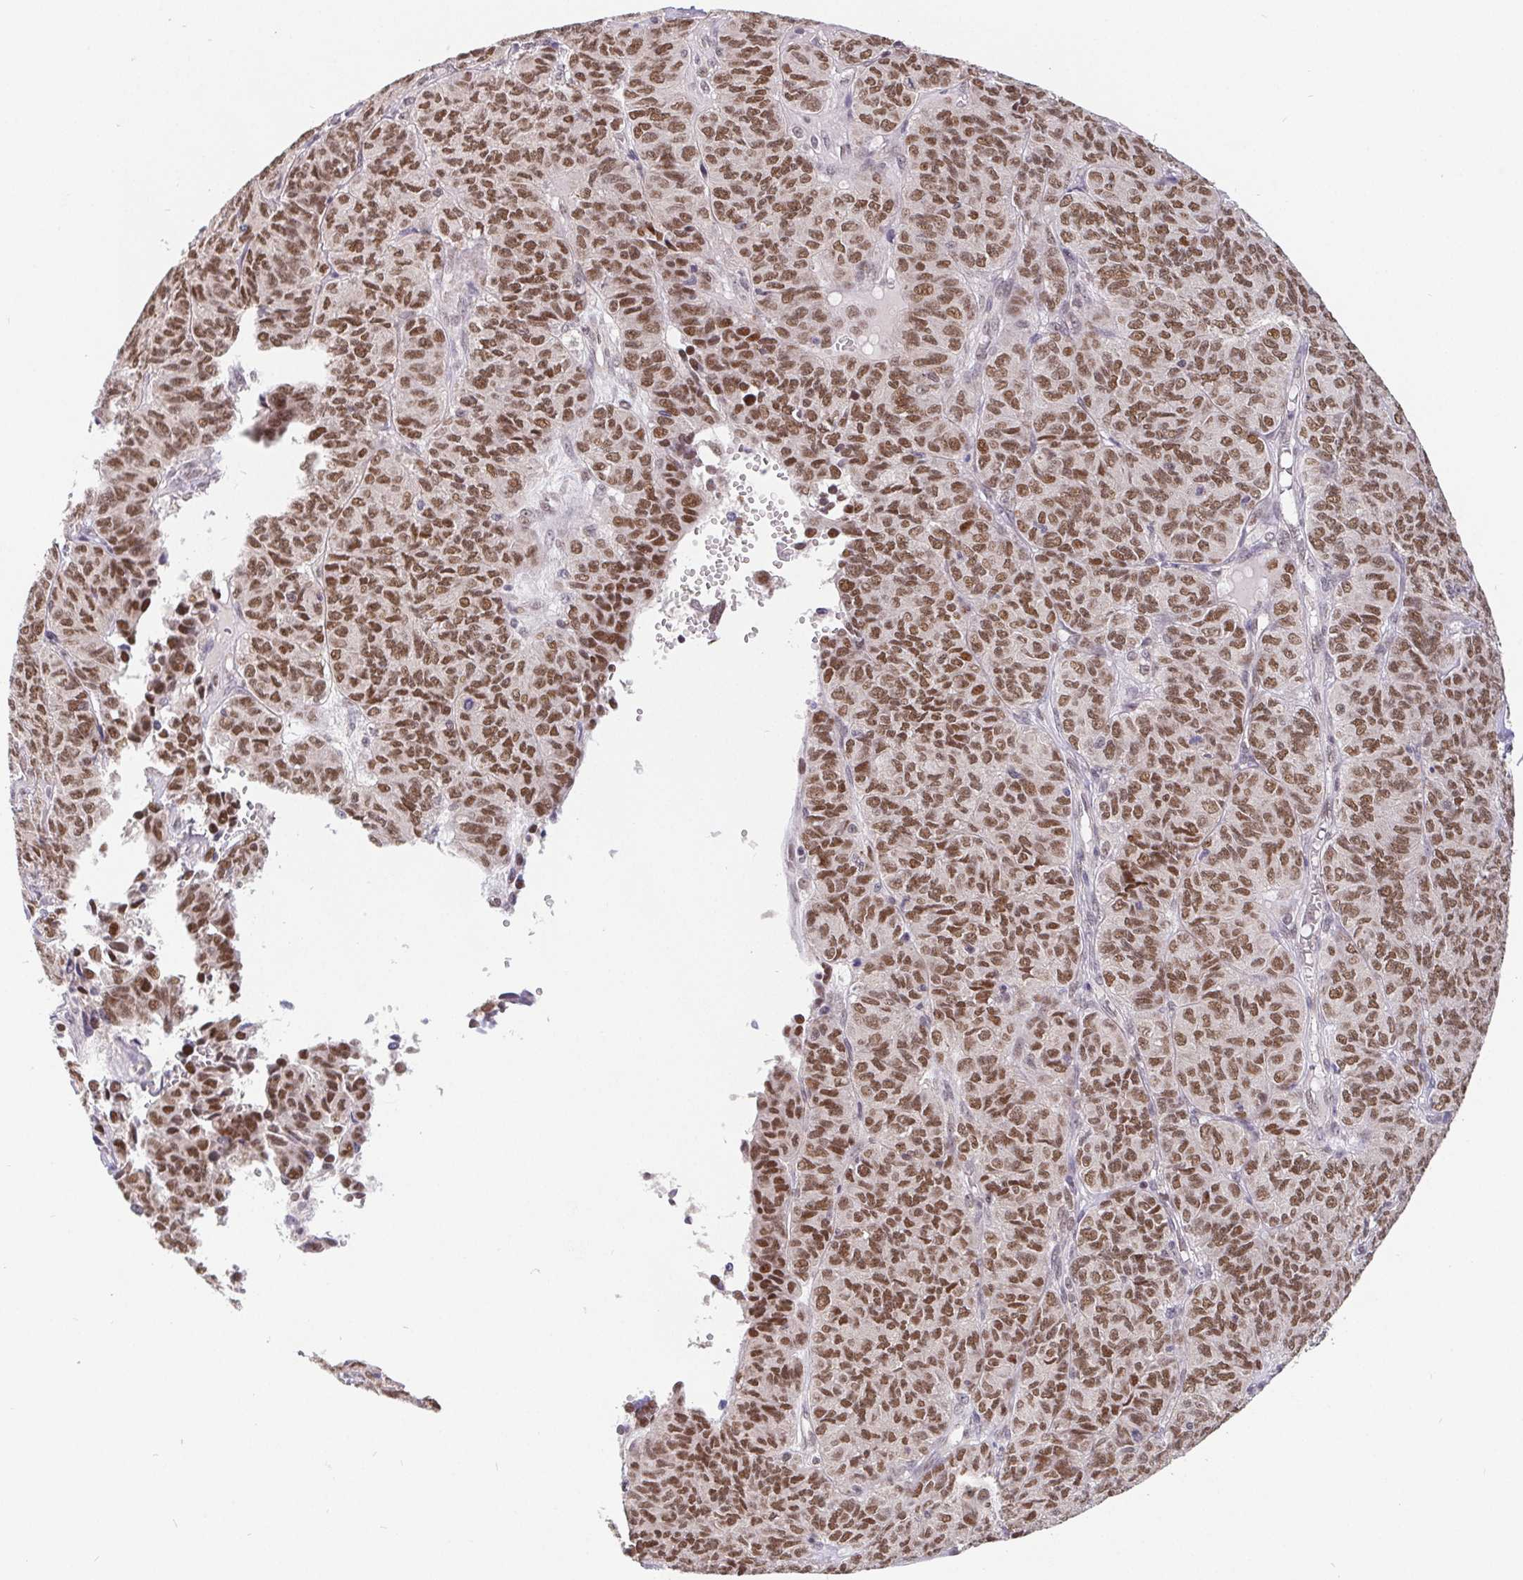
{"staining": {"intensity": "moderate", "quantity": ">75%", "location": "nuclear"}, "tissue": "ovarian cancer", "cell_type": "Tumor cells", "image_type": "cancer", "snomed": [{"axis": "morphology", "description": "Carcinoma, endometroid"}, {"axis": "topography", "description": "Ovary"}], "caption": "High-power microscopy captured an immunohistochemistry photomicrograph of ovarian cancer (endometroid carcinoma), revealing moderate nuclear staining in approximately >75% of tumor cells.", "gene": "POU2F1", "patient": {"sex": "female", "age": 80}}